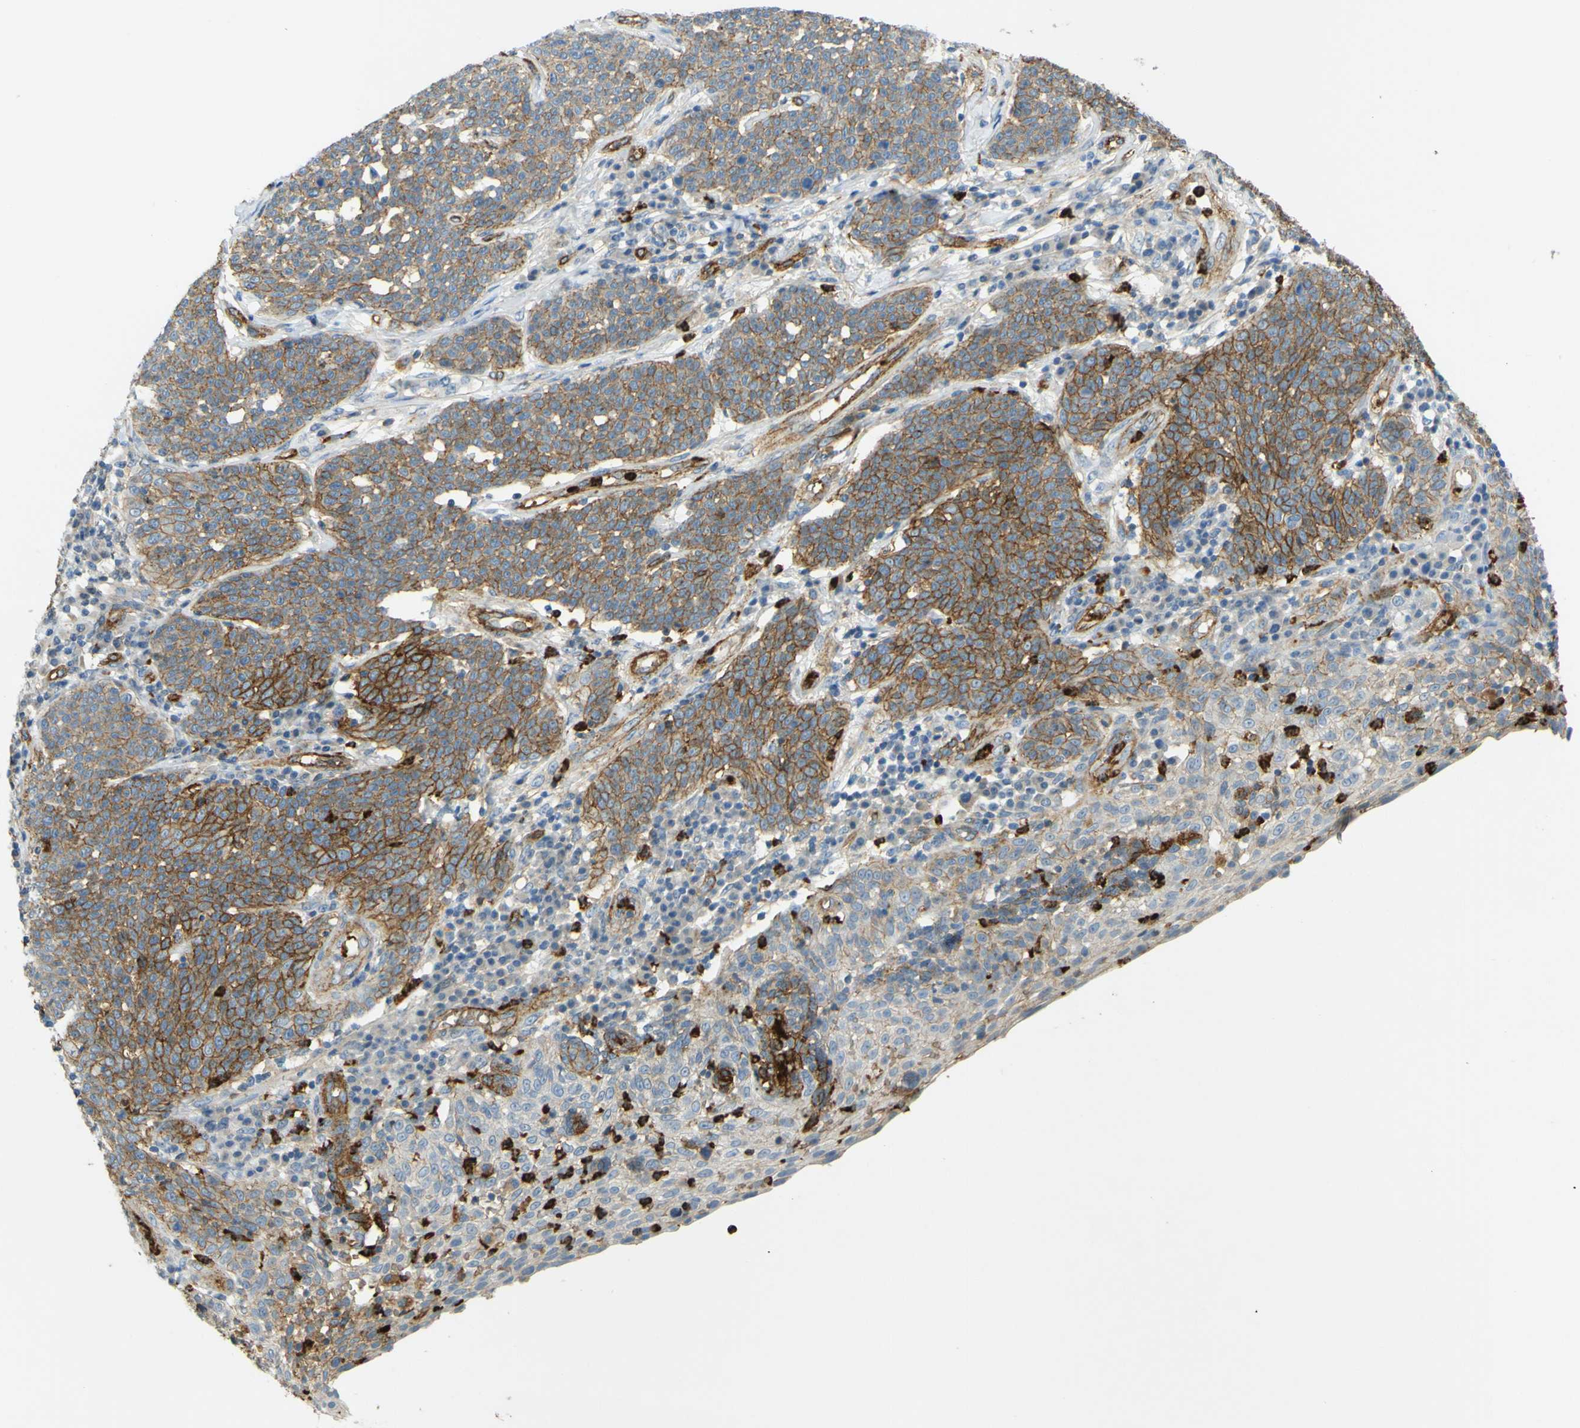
{"staining": {"intensity": "moderate", "quantity": ">75%", "location": "cytoplasmic/membranous"}, "tissue": "cervical cancer", "cell_type": "Tumor cells", "image_type": "cancer", "snomed": [{"axis": "morphology", "description": "Squamous cell carcinoma, NOS"}, {"axis": "topography", "description": "Cervix"}], "caption": "Cervical squamous cell carcinoma stained with a brown dye displays moderate cytoplasmic/membranous positive positivity in approximately >75% of tumor cells.", "gene": "PLXDC1", "patient": {"sex": "female", "age": 34}}